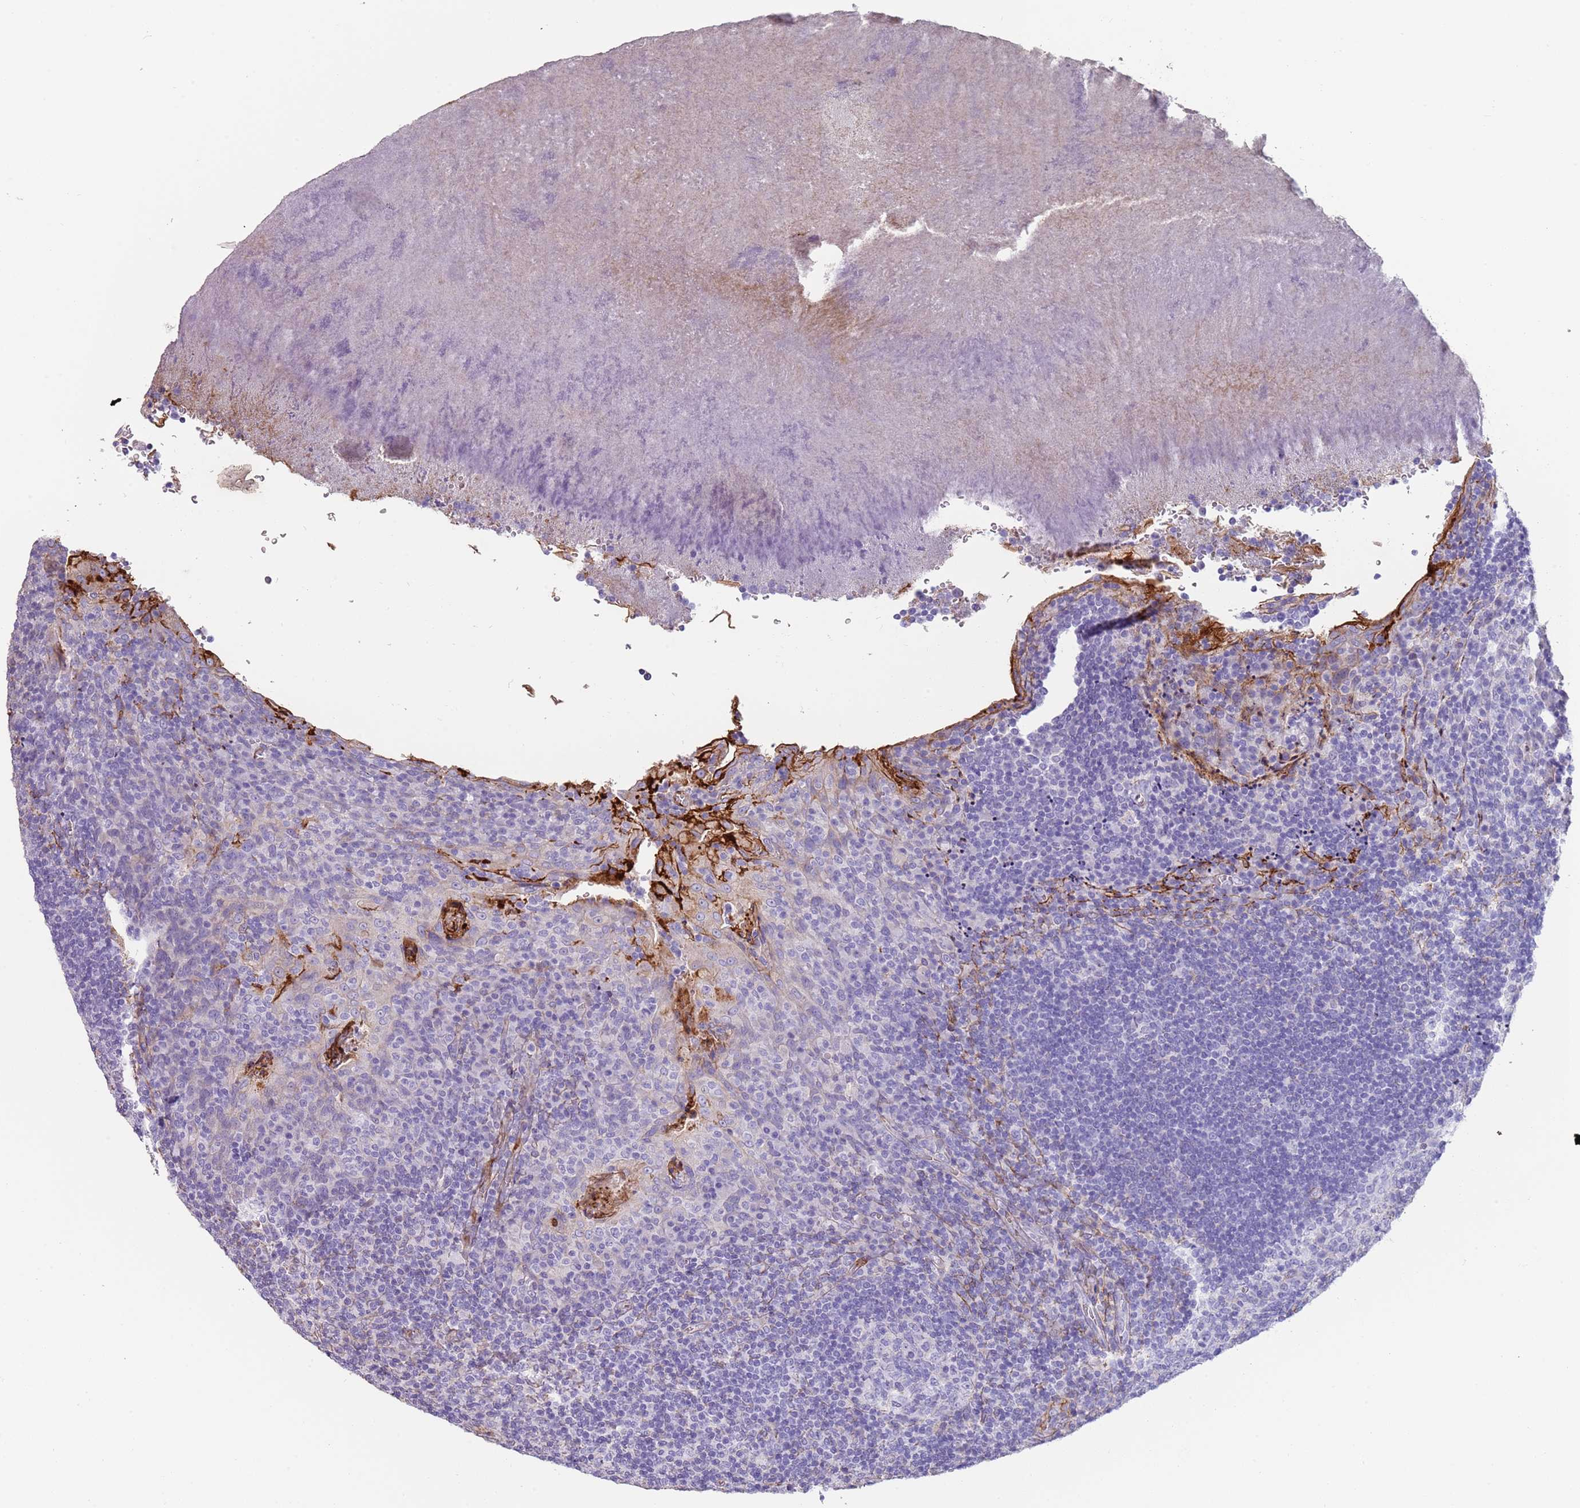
{"staining": {"intensity": "negative", "quantity": "none", "location": "none"}, "tissue": "tonsil", "cell_type": "Germinal center cells", "image_type": "normal", "snomed": [{"axis": "morphology", "description": "Normal tissue, NOS"}, {"axis": "topography", "description": "Tonsil"}], "caption": "High magnification brightfield microscopy of unremarkable tonsil stained with DAB (brown) and counterstained with hematoxylin (blue): germinal center cells show no significant staining.", "gene": "ENSG00000271254", "patient": {"sex": "male", "age": 17}}